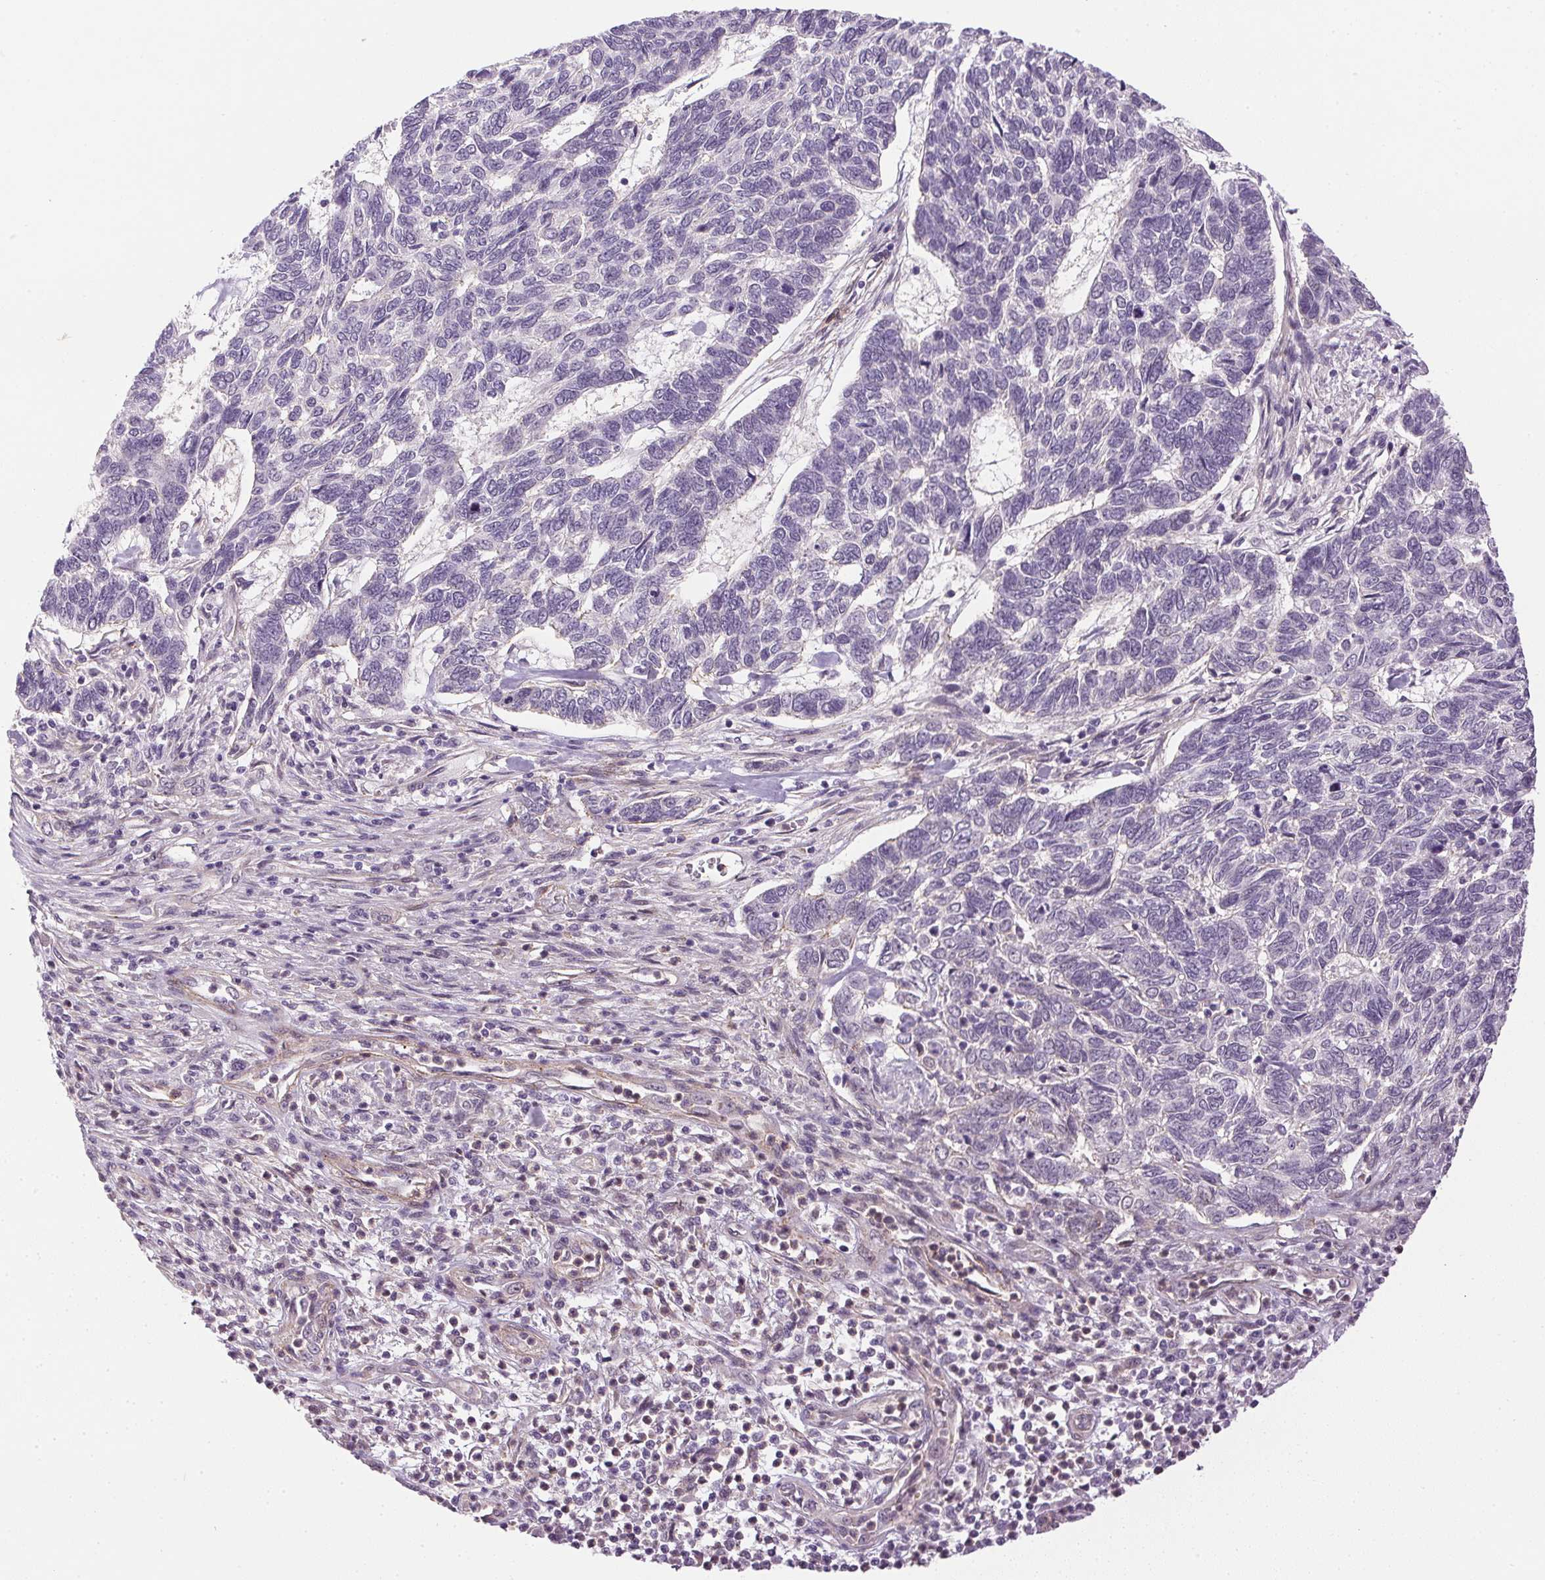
{"staining": {"intensity": "negative", "quantity": "none", "location": "none"}, "tissue": "skin cancer", "cell_type": "Tumor cells", "image_type": "cancer", "snomed": [{"axis": "morphology", "description": "Basal cell carcinoma"}, {"axis": "topography", "description": "Skin"}], "caption": "Skin basal cell carcinoma stained for a protein using immunohistochemistry demonstrates no expression tumor cells.", "gene": "PRL", "patient": {"sex": "female", "age": 65}}